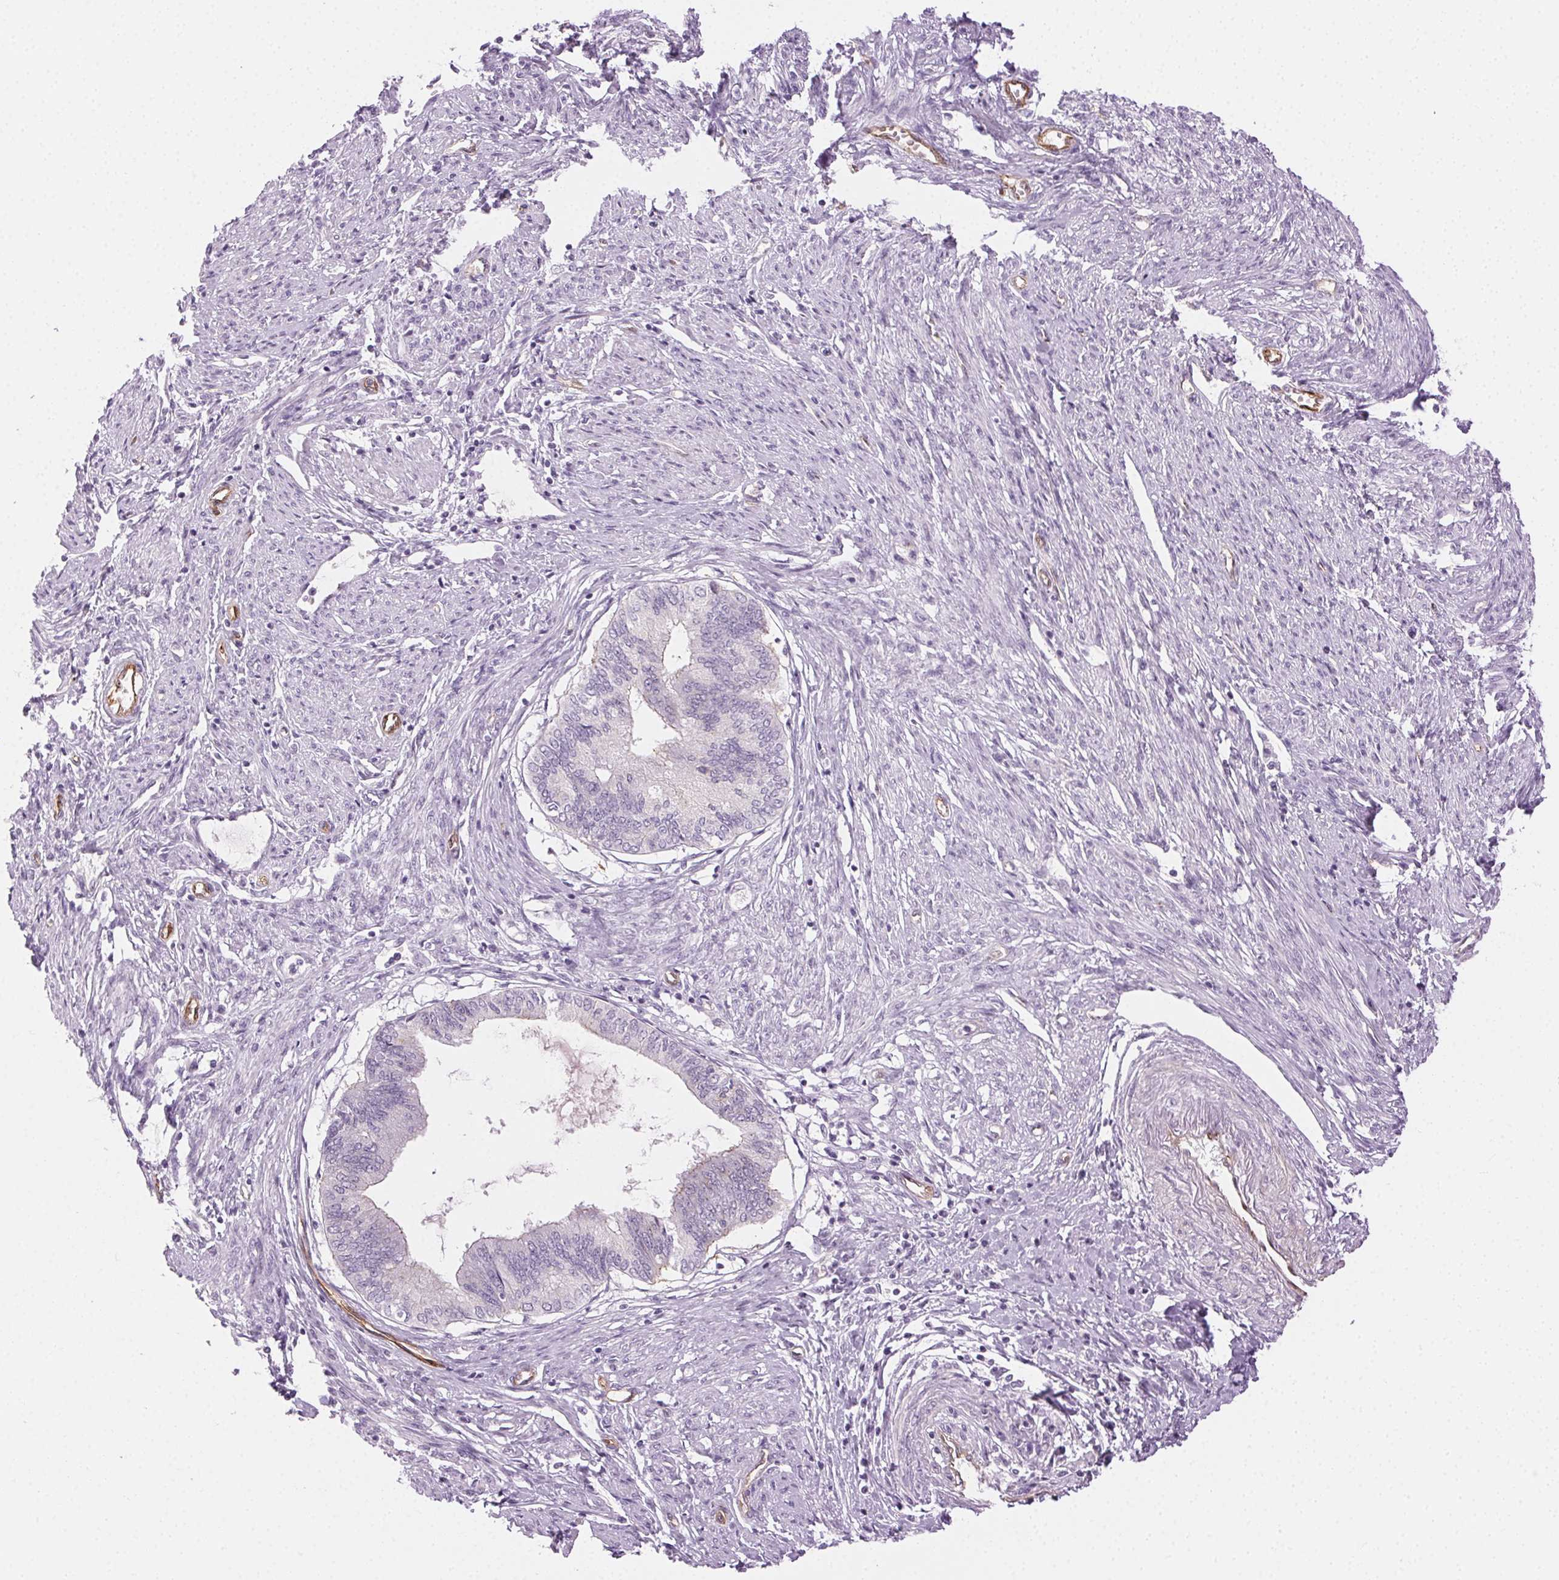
{"staining": {"intensity": "moderate", "quantity": "<25%", "location": "cytoplasmic/membranous"}, "tissue": "endometrial cancer", "cell_type": "Tumor cells", "image_type": "cancer", "snomed": [{"axis": "morphology", "description": "Adenocarcinoma, NOS"}, {"axis": "topography", "description": "Endometrium"}], "caption": "Immunohistochemistry (IHC) micrograph of neoplastic tissue: endometrial adenocarcinoma stained using immunohistochemistry (IHC) reveals low levels of moderate protein expression localized specifically in the cytoplasmic/membranous of tumor cells, appearing as a cytoplasmic/membranous brown color.", "gene": "AIF1L", "patient": {"sex": "female", "age": 86}}